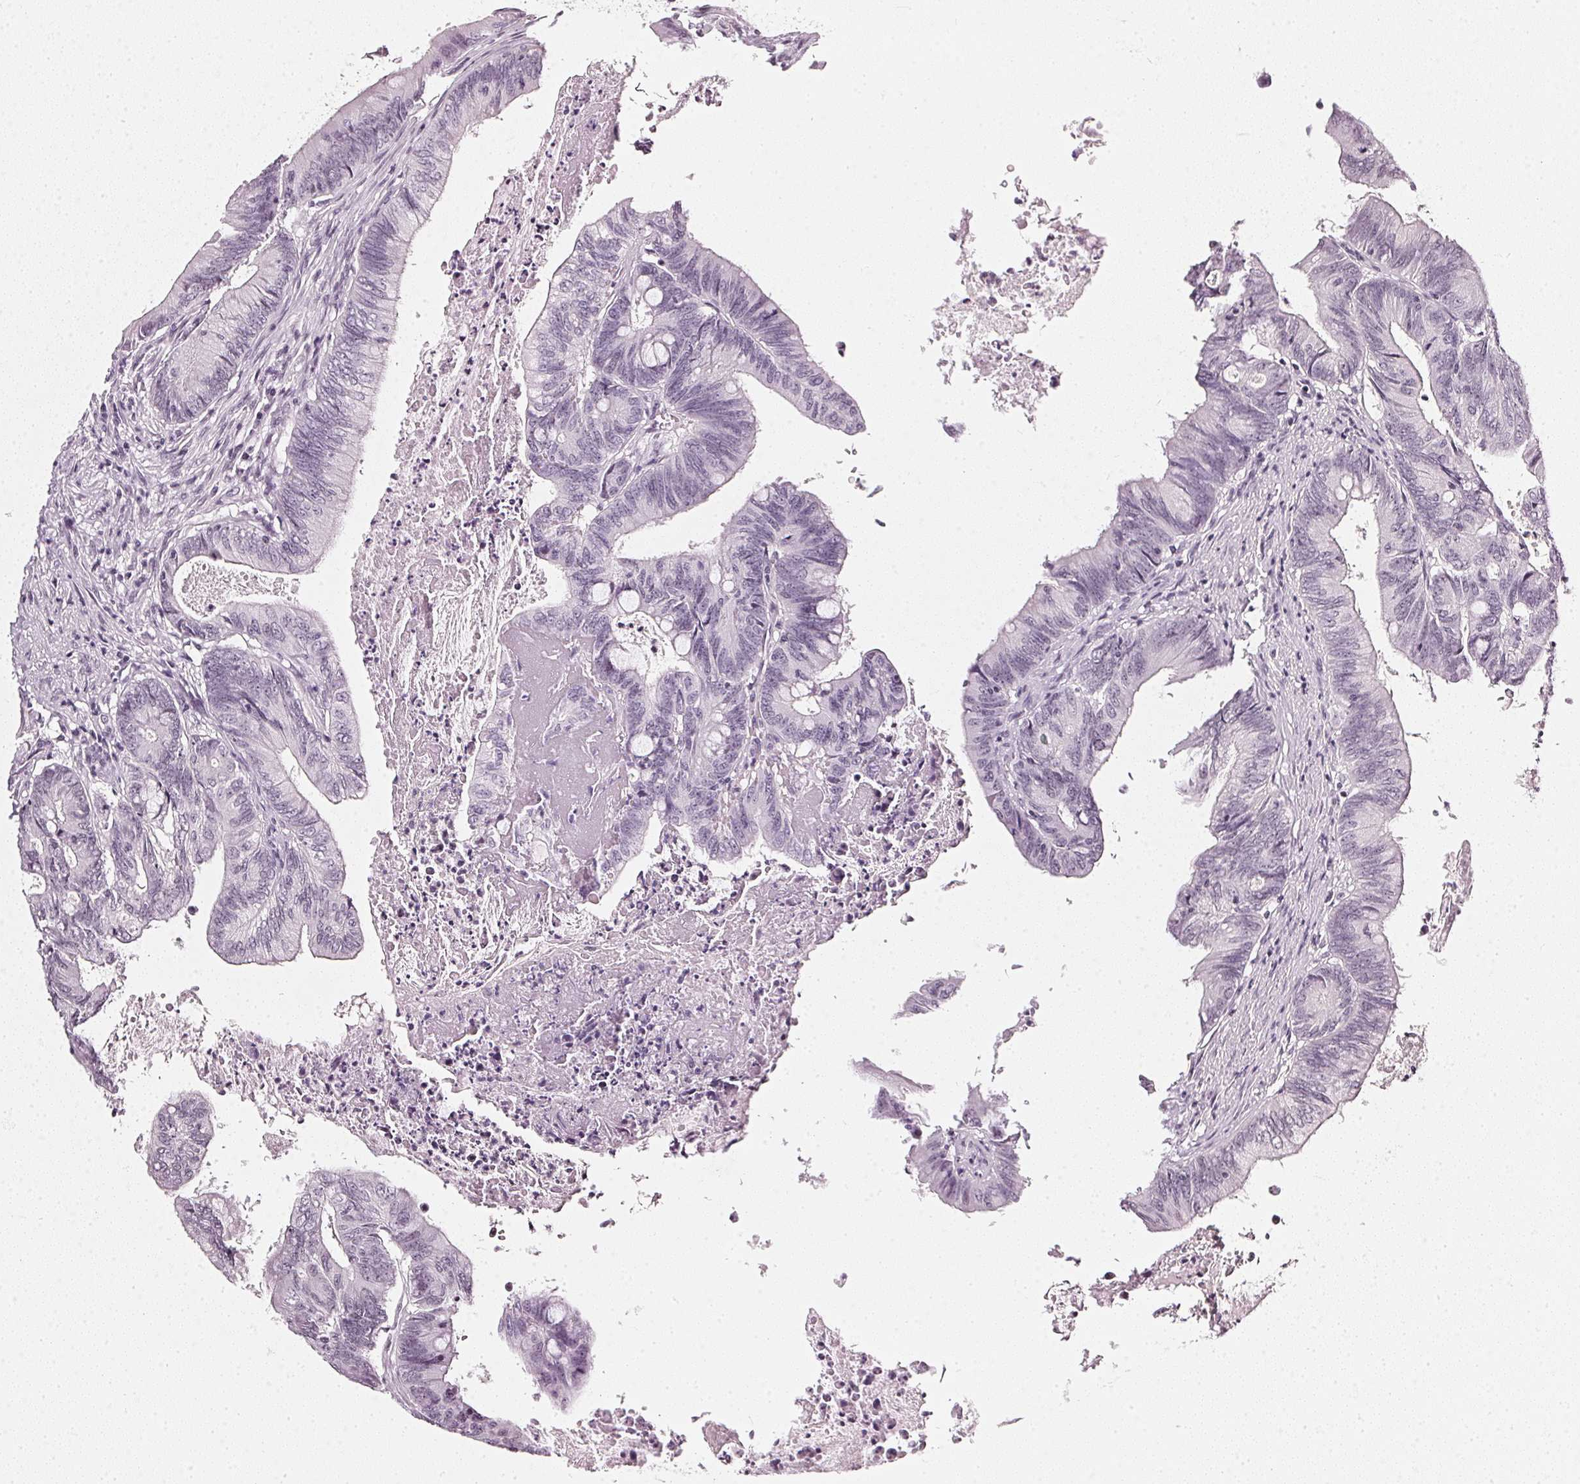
{"staining": {"intensity": "negative", "quantity": "none", "location": "none"}, "tissue": "colorectal cancer", "cell_type": "Tumor cells", "image_type": "cancer", "snomed": [{"axis": "morphology", "description": "Adenocarcinoma, NOS"}, {"axis": "topography", "description": "Colon"}], "caption": "Colorectal adenocarcinoma stained for a protein using IHC displays no expression tumor cells.", "gene": "DNAJC6", "patient": {"sex": "female", "age": 70}}